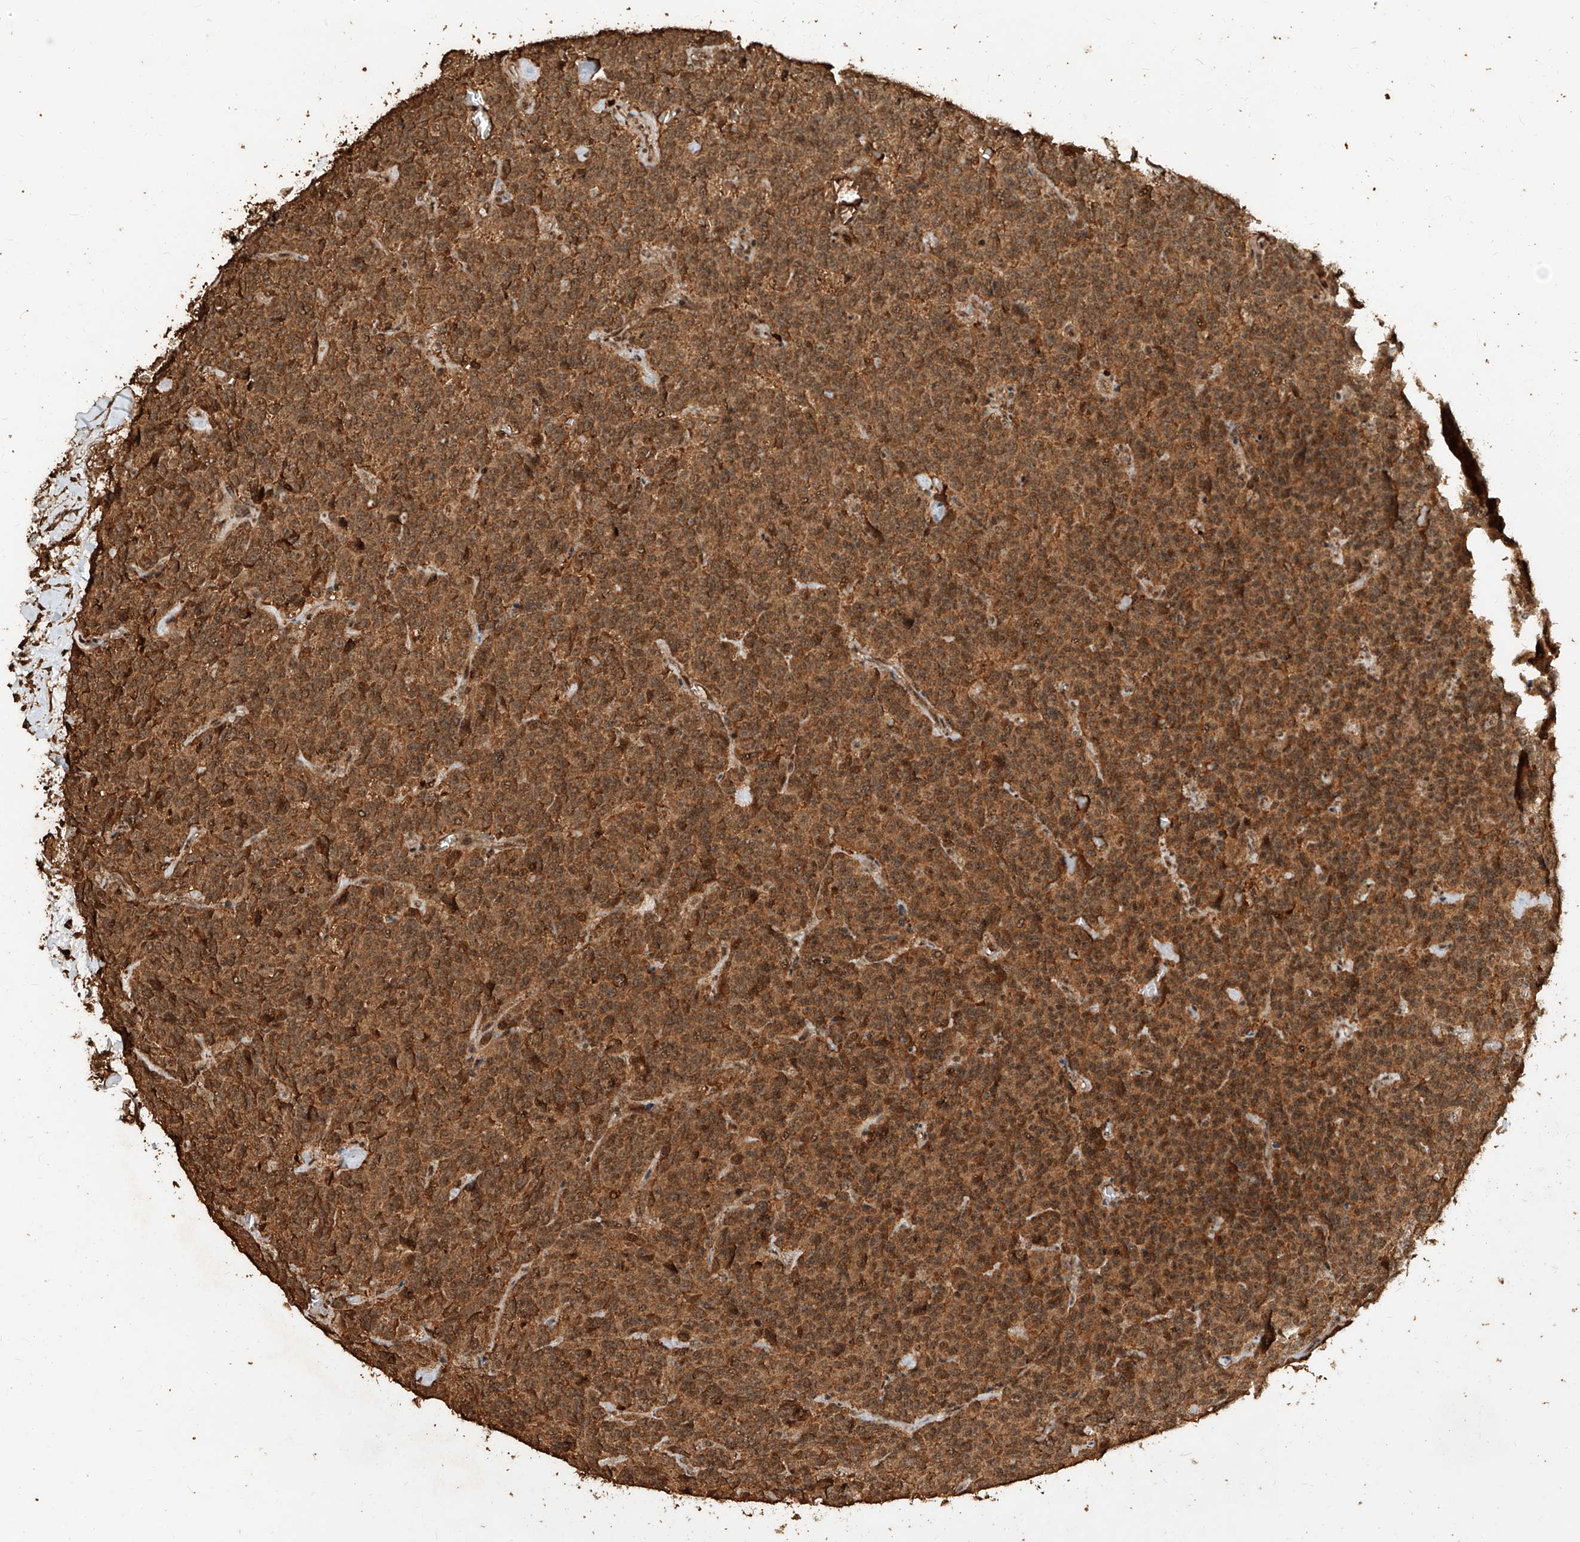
{"staining": {"intensity": "strong", "quantity": ">75%", "location": "cytoplasmic/membranous"}, "tissue": "carcinoid", "cell_type": "Tumor cells", "image_type": "cancer", "snomed": [{"axis": "morphology", "description": "Carcinoid, malignant, NOS"}, {"axis": "topography", "description": "Lung"}], "caption": "A histopathology image of human carcinoid stained for a protein exhibits strong cytoplasmic/membranous brown staining in tumor cells. (Brightfield microscopy of DAB IHC at high magnification).", "gene": "ZNF660", "patient": {"sex": "female", "age": 46}}